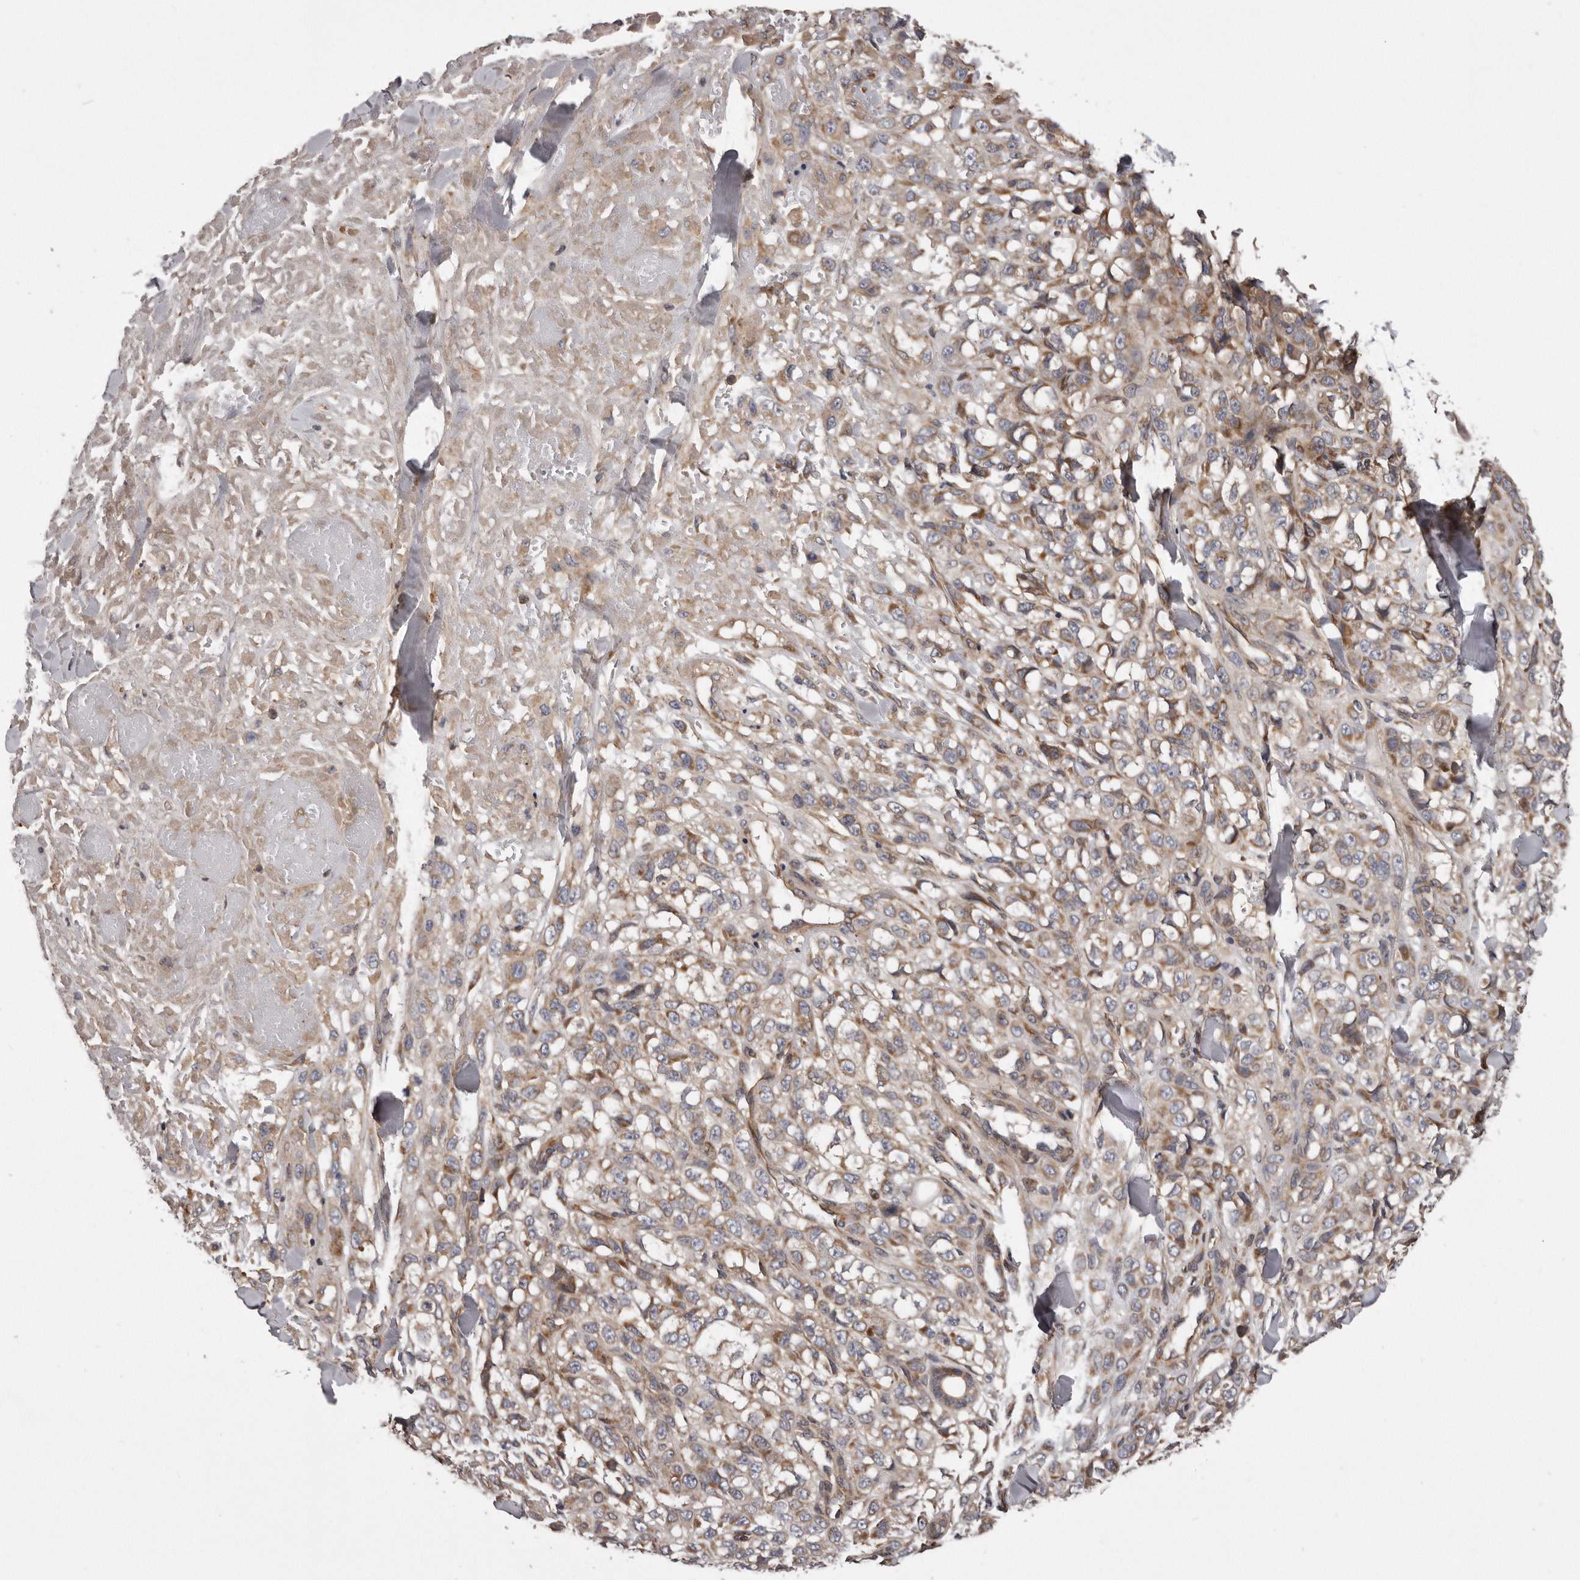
{"staining": {"intensity": "moderate", "quantity": "25%-75%", "location": "cytoplasmic/membranous"}, "tissue": "melanoma", "cell_type": "Tumor cells", "image_type": "cancer", "snomed": [{"axis": "morphology", "description": "Malignant melanoma, Metastatic site"}, {"axis": "topography", "description": "Skin"}], "caption": "Immunohistochemical staining of melanoma displays moderate cytoplasmic/membranous protein expression in about 25%-75% of tumor cells. The staining was performed using DAB, with brown indicating positive protein expression. Nuclei are stained blue with hematoxylin.", "gene": "ARMCX1", "patient": {"sex": "female", "age": 72}}